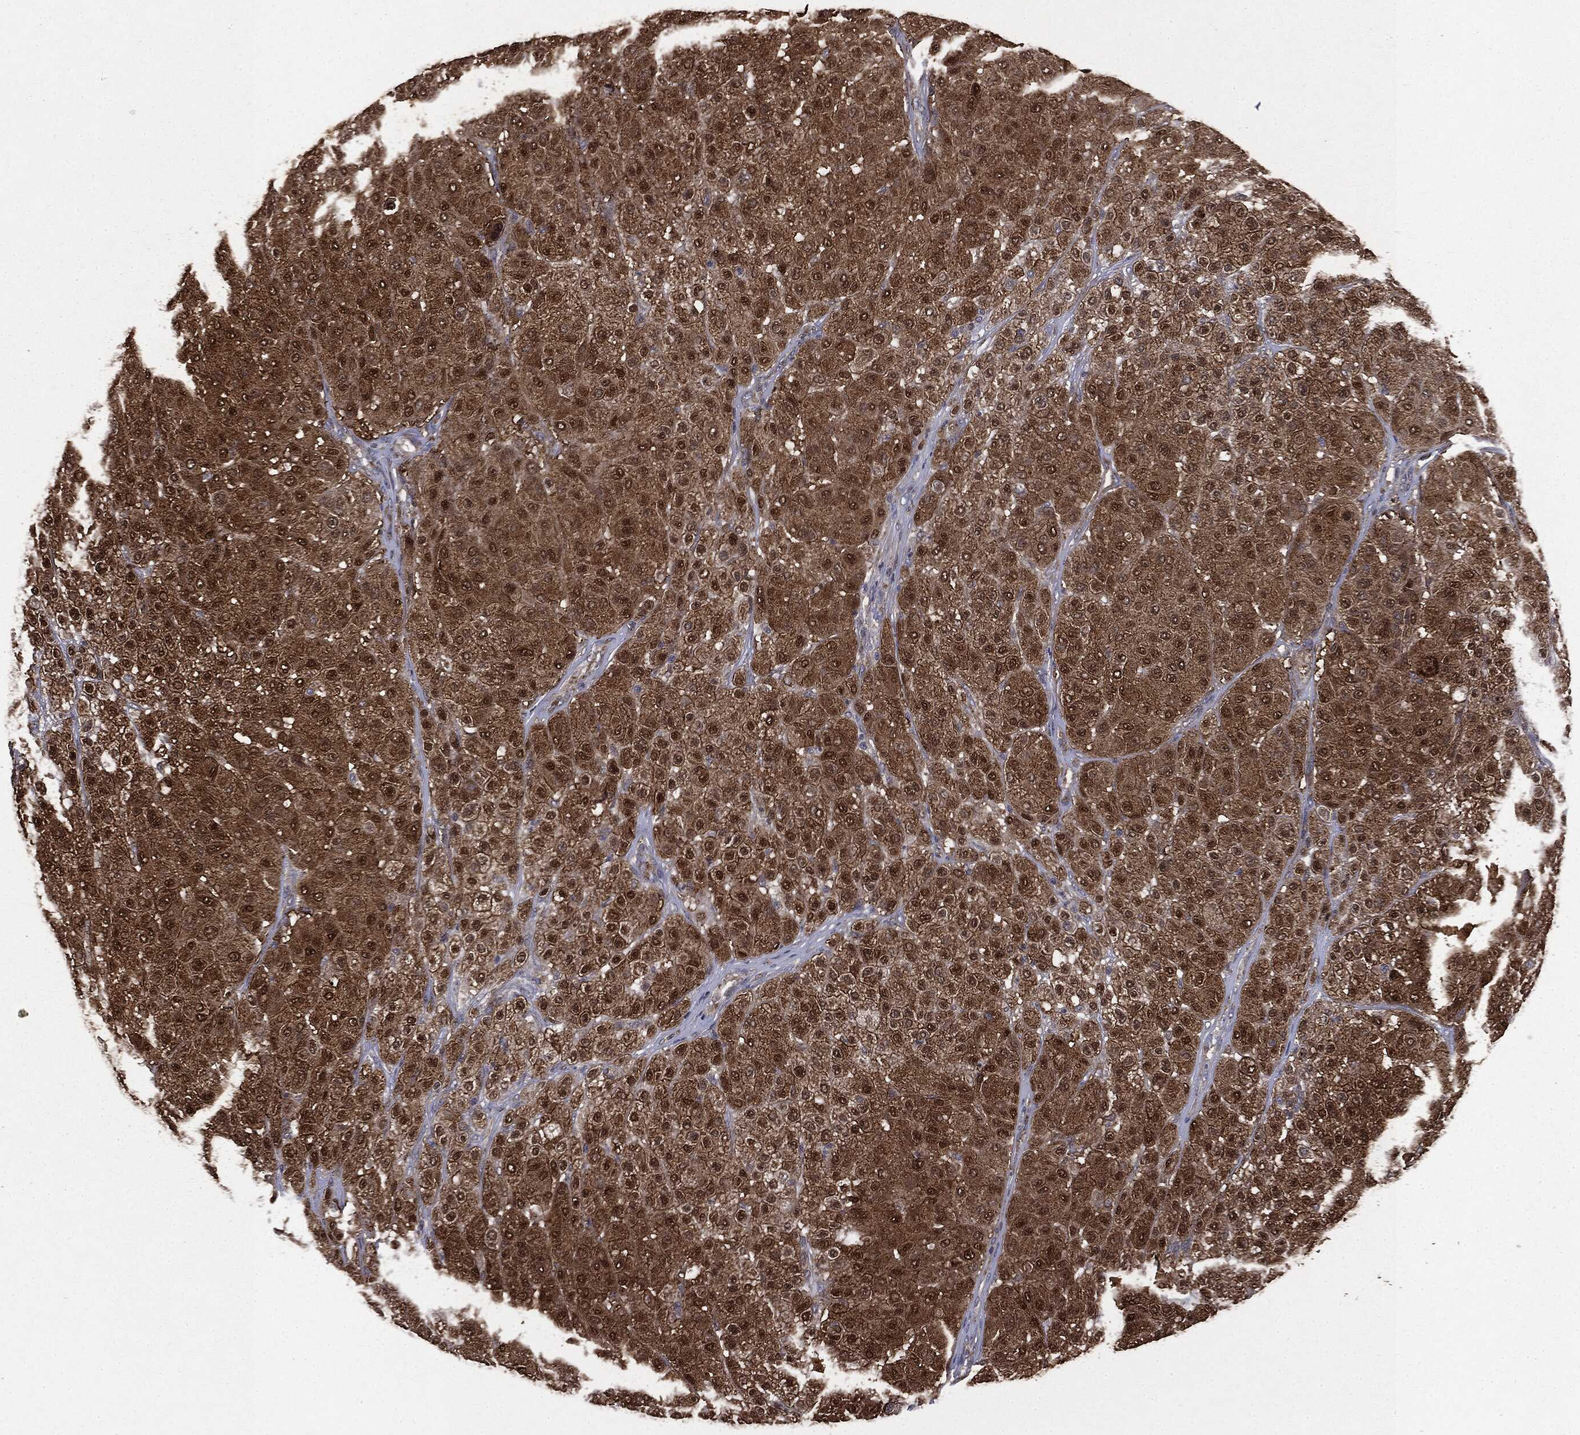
{"staining": {"intensity": "strong", "quantity": ">75%", "location": "cytoplasmic/membranous,nuclear"}, "tissue": "melanoma", "cell_type": "Tumor cells", "image_type": "cancer", "snomed": [{"axis": "morphology", "description": "Malignant melanoma, Metastatic site"}, {"axis": "topography", "description": "Smooth muscle"}], "caption": "This is a photomicrograph of immunohistochemistry (IHC) staining of malignant melanoma (metastatic site), which shows strong staining in the cytoplasmic/membranous and nuclear of tumor cells.", "gene": "PLOD3", "patient": {"sex": "male", "age": 41}}